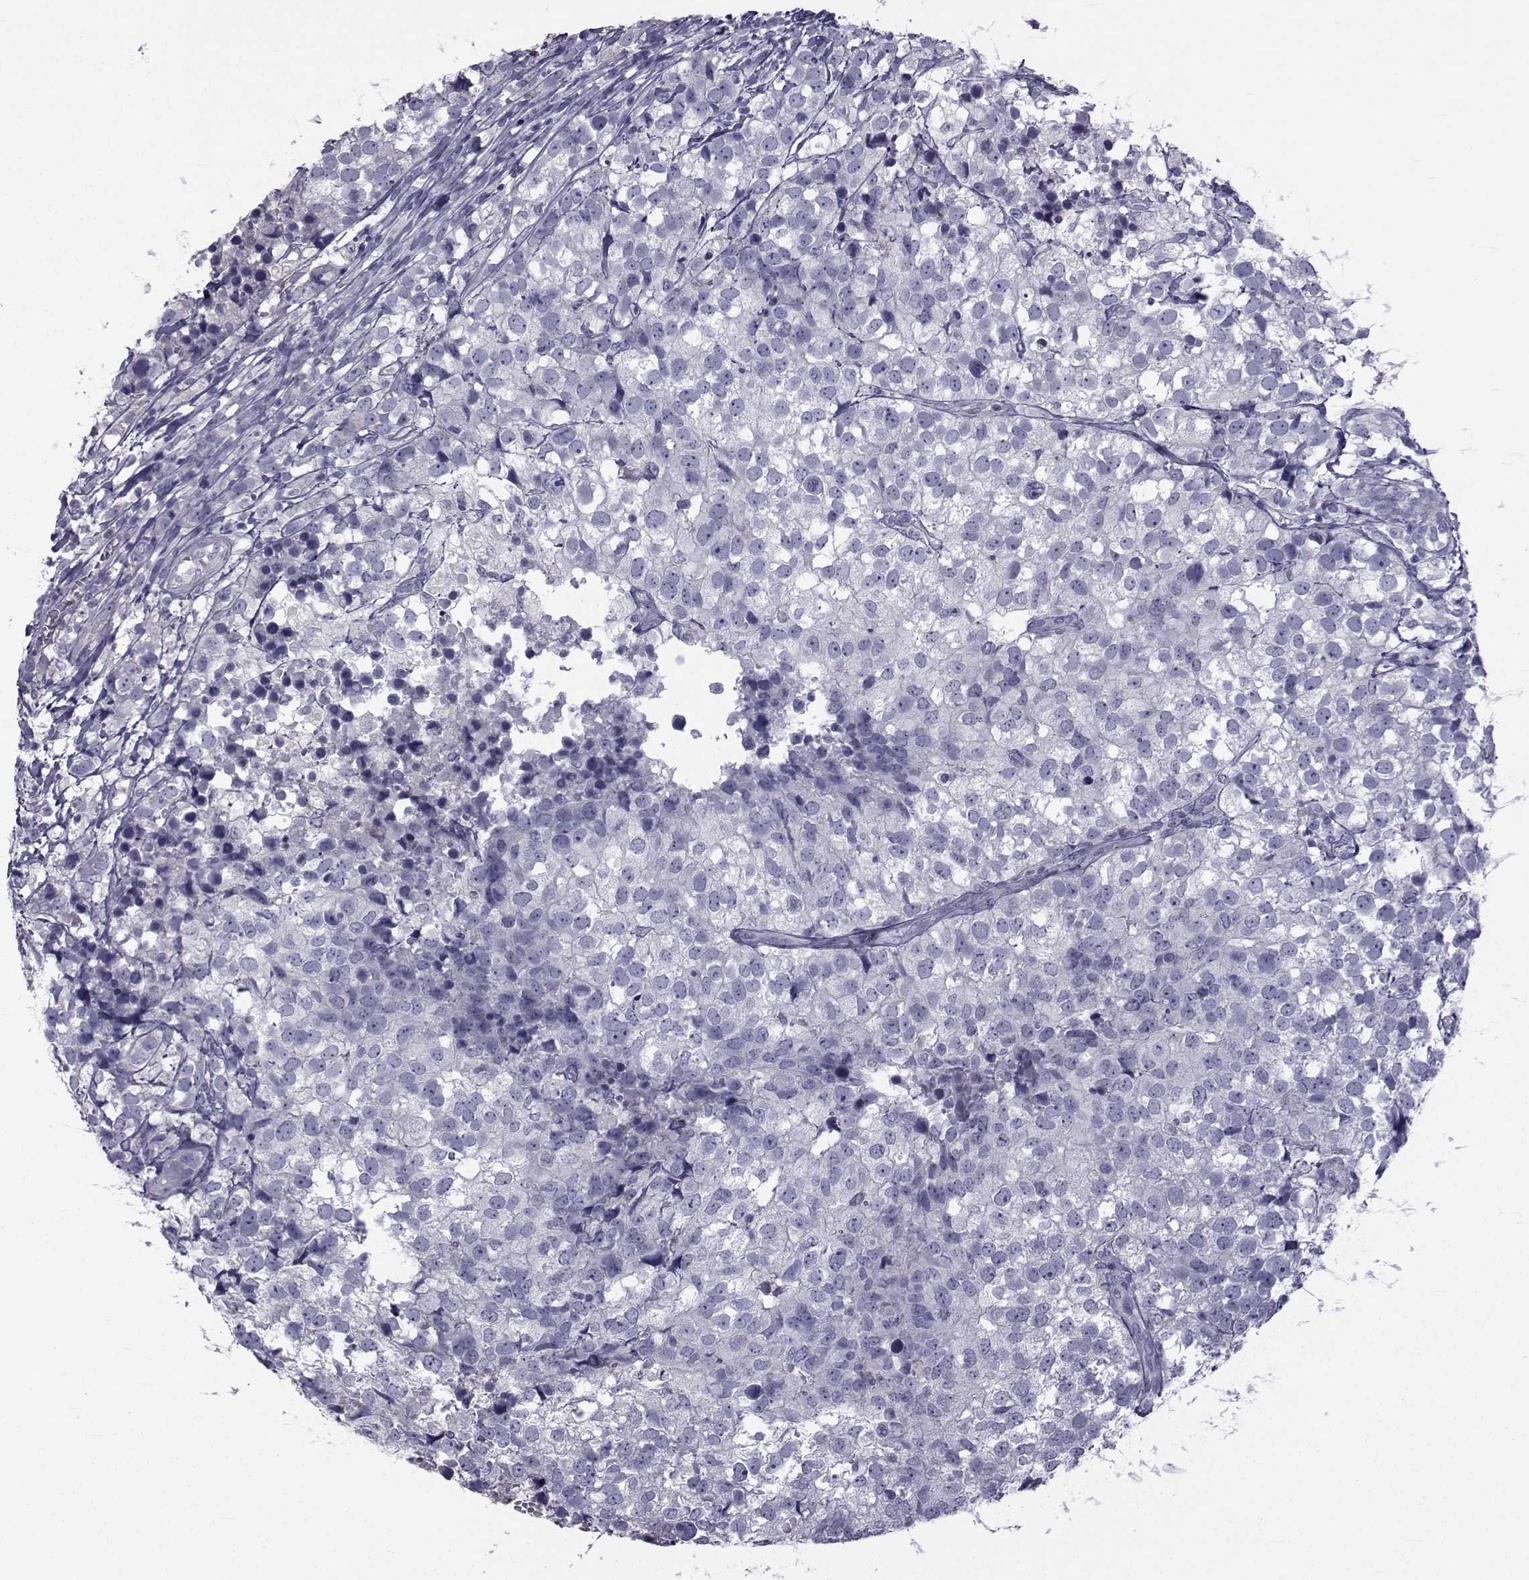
{"staining": {"intensity": "negative", "quantity": "none", "location": "none"}, "tissue": "breast cancer", "cell_type": "Tumor cells", "image_type": "cancer", "snomed": [{"axis": "morphology", "description": "Duct carcinoma"}, {"axis": "topography", "description": "Breast"}], "caption": "Image shows no protein staining in tumor cells of breast cancer (intraductal carcinoma) tissue.", "gene": "FDXR", "patient": {"sex": "female", "age": 30}}